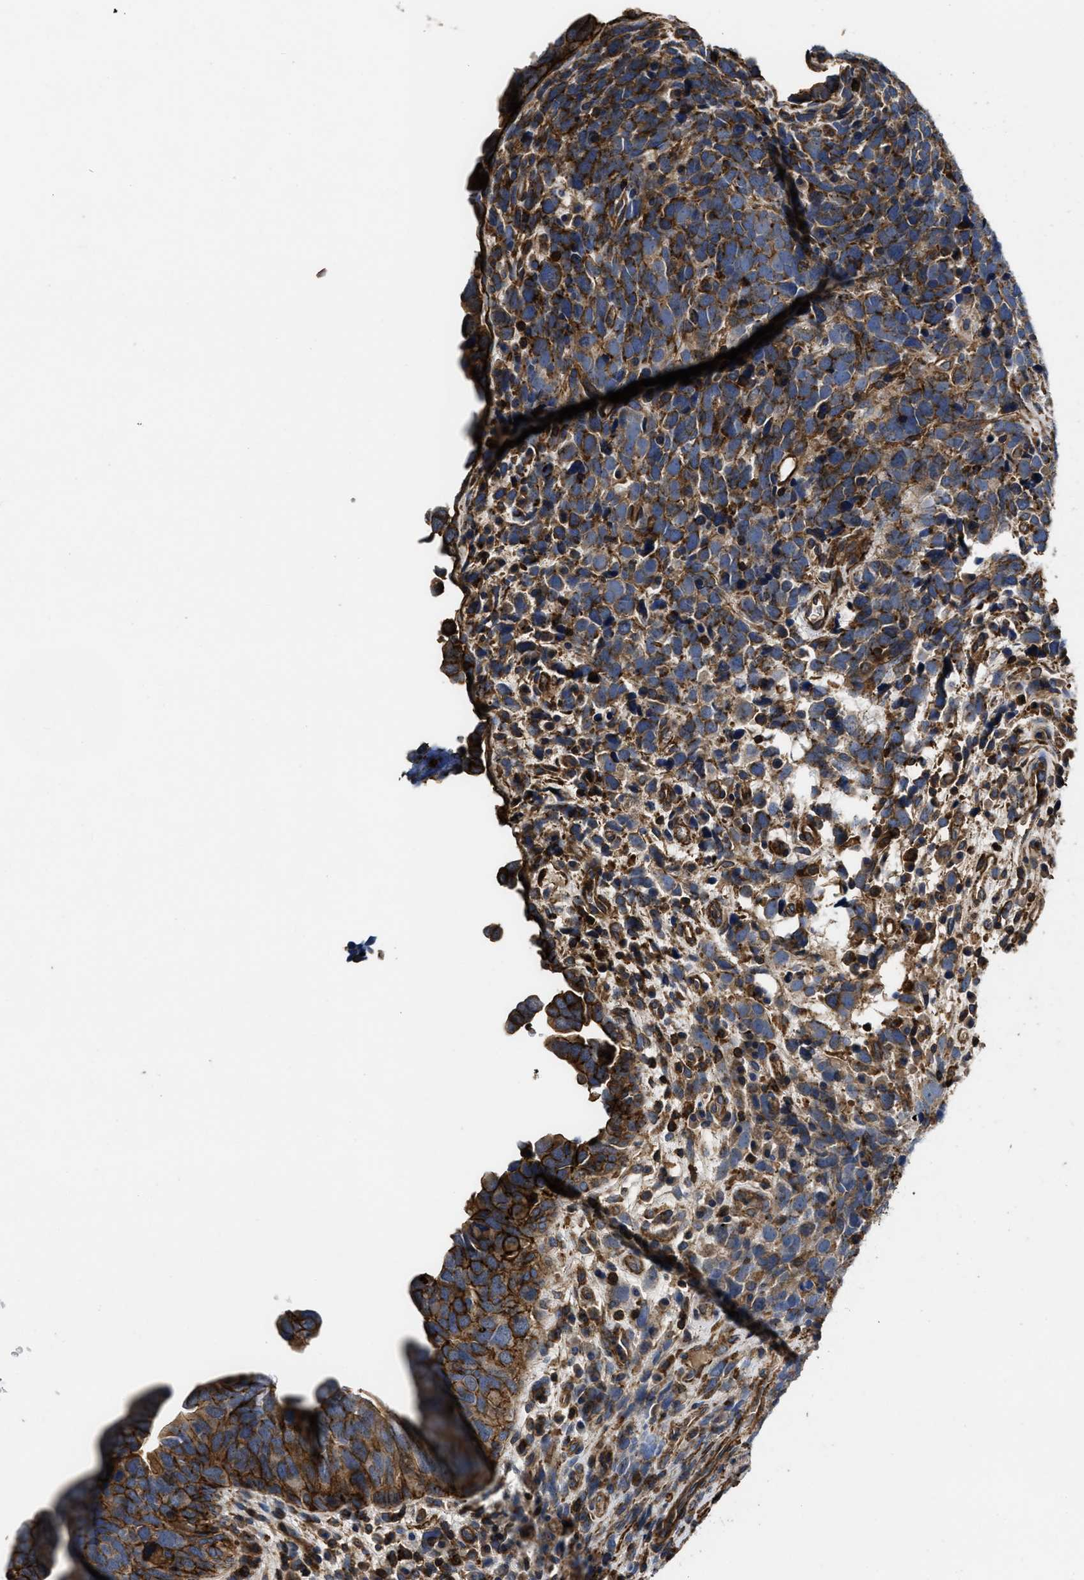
{"staining": {"intensity": "moderate", "quantity": ">75%", "location": "cytoplasmic/membranous"}, "tissue": "urothelial cancer", "cell_type": "Tumor cells", "image_type": "cancer", "snomed": [{"axis": "morphology", "description": "Urothelial carcinoma, High grade"}, {"axis": "topography", "description": "Urinary bladder"}], "caption": "Urothelial cancer stained for a protein (brown) shows moderate cytoplasmic/membranous positive positivity in about >75% of tumor cells.", "gene": "SCUBE2", "patient": {"sex": "female", "age": 82}}